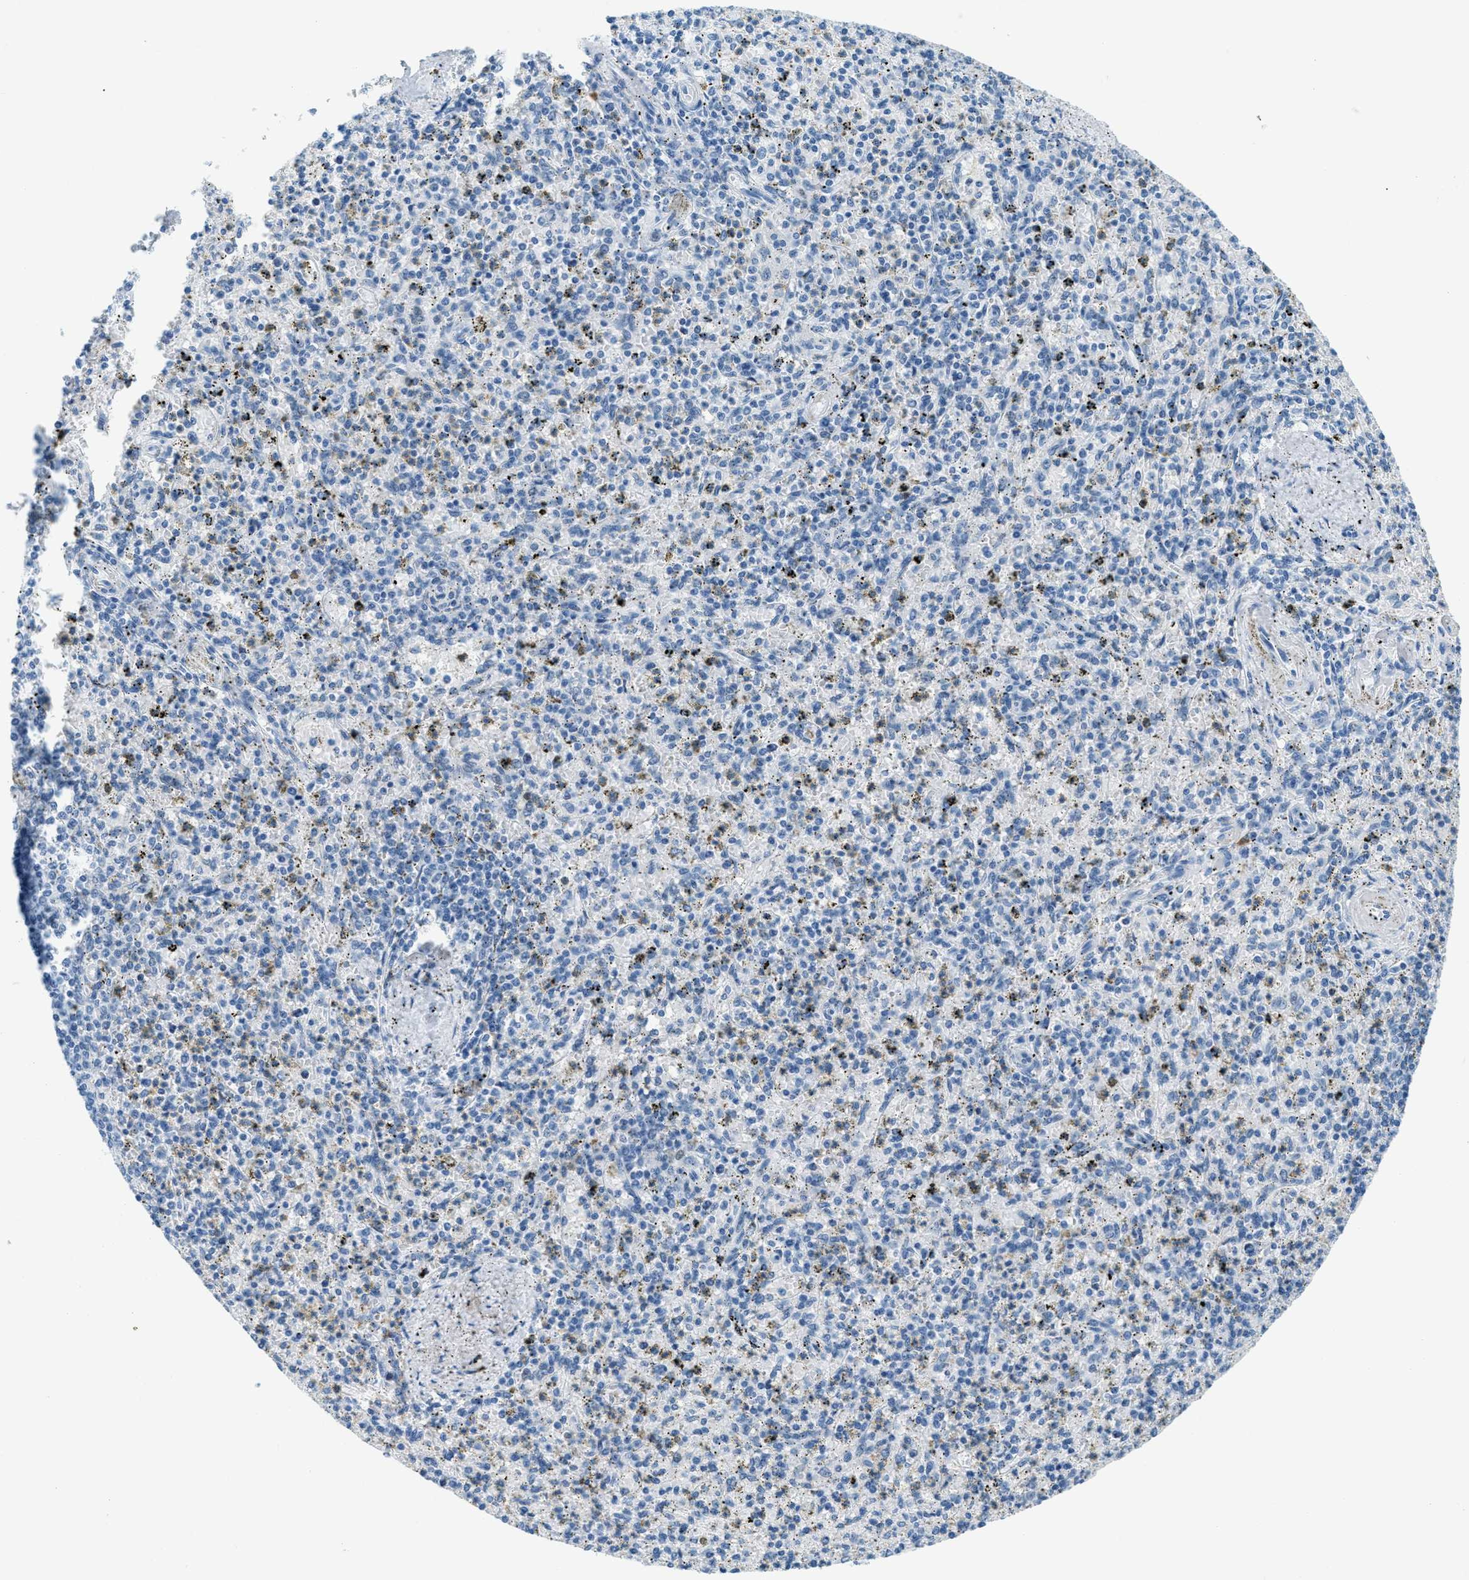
{"staining": {"intensity": "negative", "quantity": "none", "location": "none"}, "tissue": "spleen", "cell_type": "Cells in red pulp", "image_type": "normal", "snomed": [{"axis": "morphology", "description": "Normal tissue, NOS"}, {"axis": "topography", "description": "Spleen"}], "caption": "Micrograph shows no significant protein positivity in cells in red pulp of unremarkable spleen.", "gene": "PLA2G2A", "patient": {"sex": "male", "age": 72}}